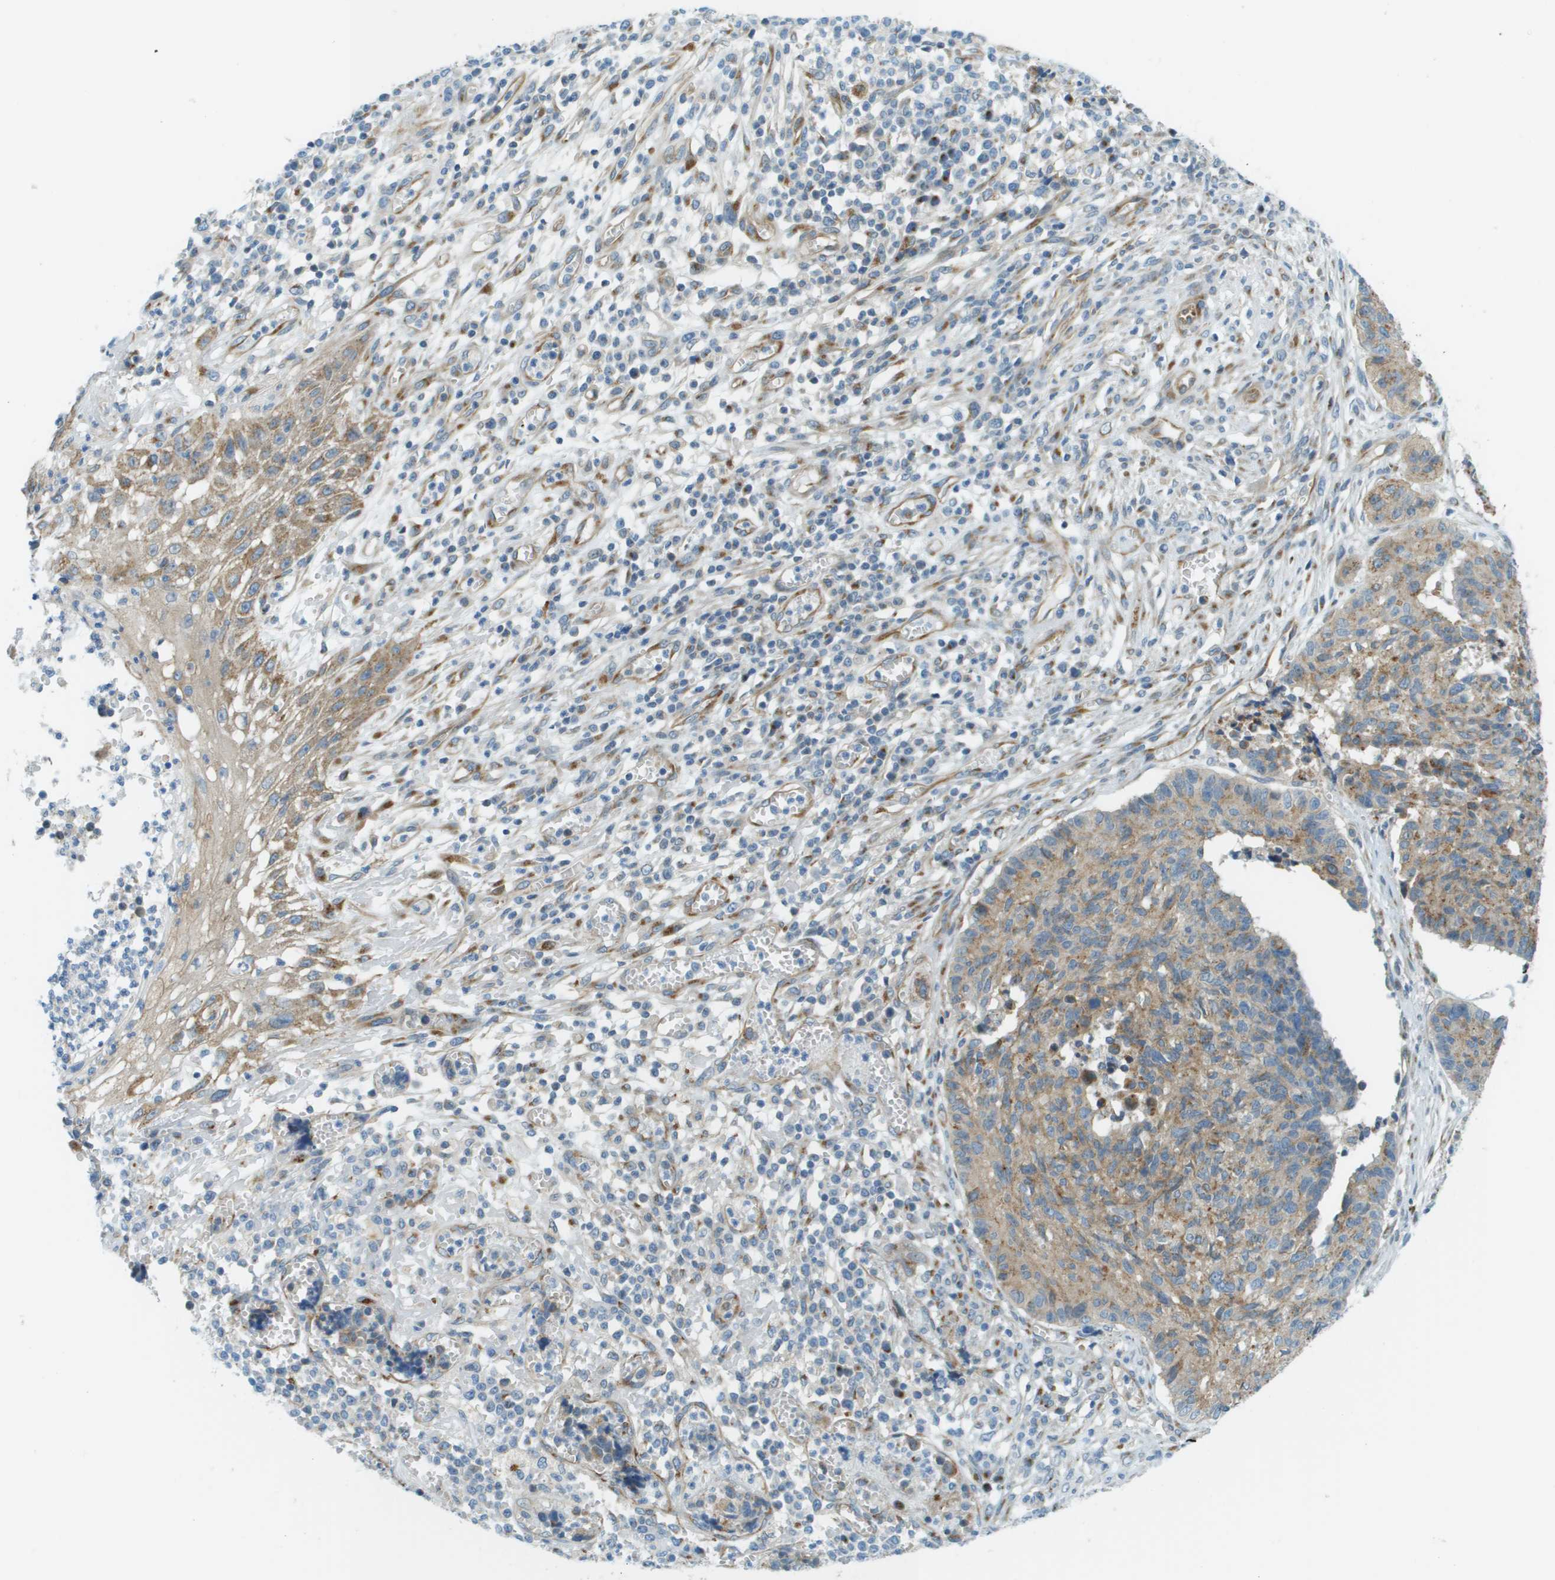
{"staining": {"intensity": "moderate", "quantity": ">75%", "location": "cytoplasmic/membranous"}, "tissue": "cervical cancer", "cell_type": "Tumor cells", "image_type": "cancer", "snomed": [{"axis": "morphology", "description": "Squamous cell carcinoma, NOS"}, {"axis": "topography", "description": "Cervix"}], "caption": "Human squamous cell carcinoma (cervical) stained with a brown dye exhibits moderate cytoplasmic/membranous positive staining in approximately >75% of tumor cells.", "gene": "ACBD3", "patient": {"sex": "female", "age": 35}}